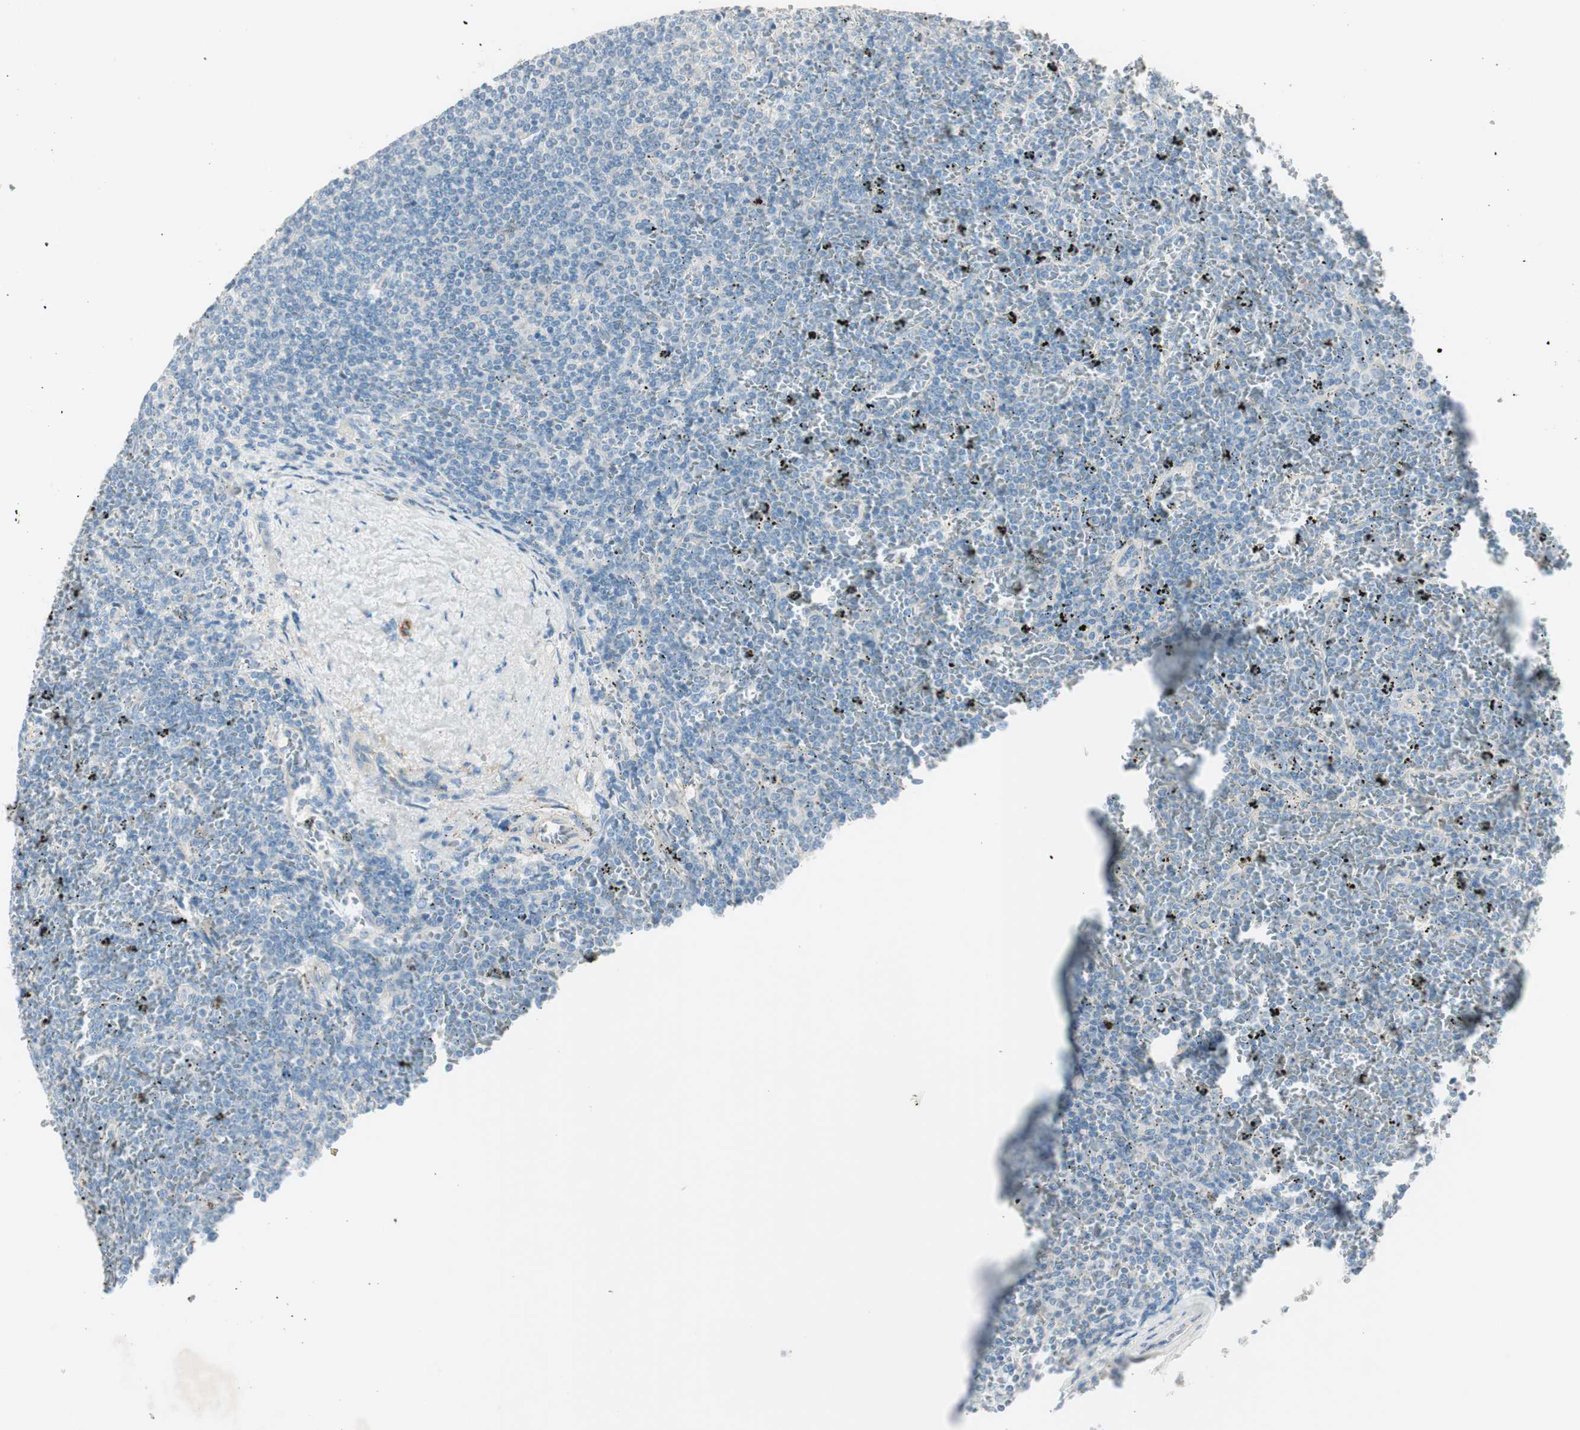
{"staining": {"intensity": "negative", "quantity": "none", "location": "none"}, "tissue": "lymphoma", "cell_type": "Tumor cells", "image_type": "cancer", "snomed": [{"axis": "morphology", "description": "Malignant lymphoma, non-Hodgkin's type, Low grade"}, {"axis": "topography", "description": "Spleen"}], "caption": "This is an immunohistochemistry histopathology image of lymphoma. There is no positivity in tumor cells.", "gene": "MAPRE3", "patient": {"sex": "female", "age": 77}}